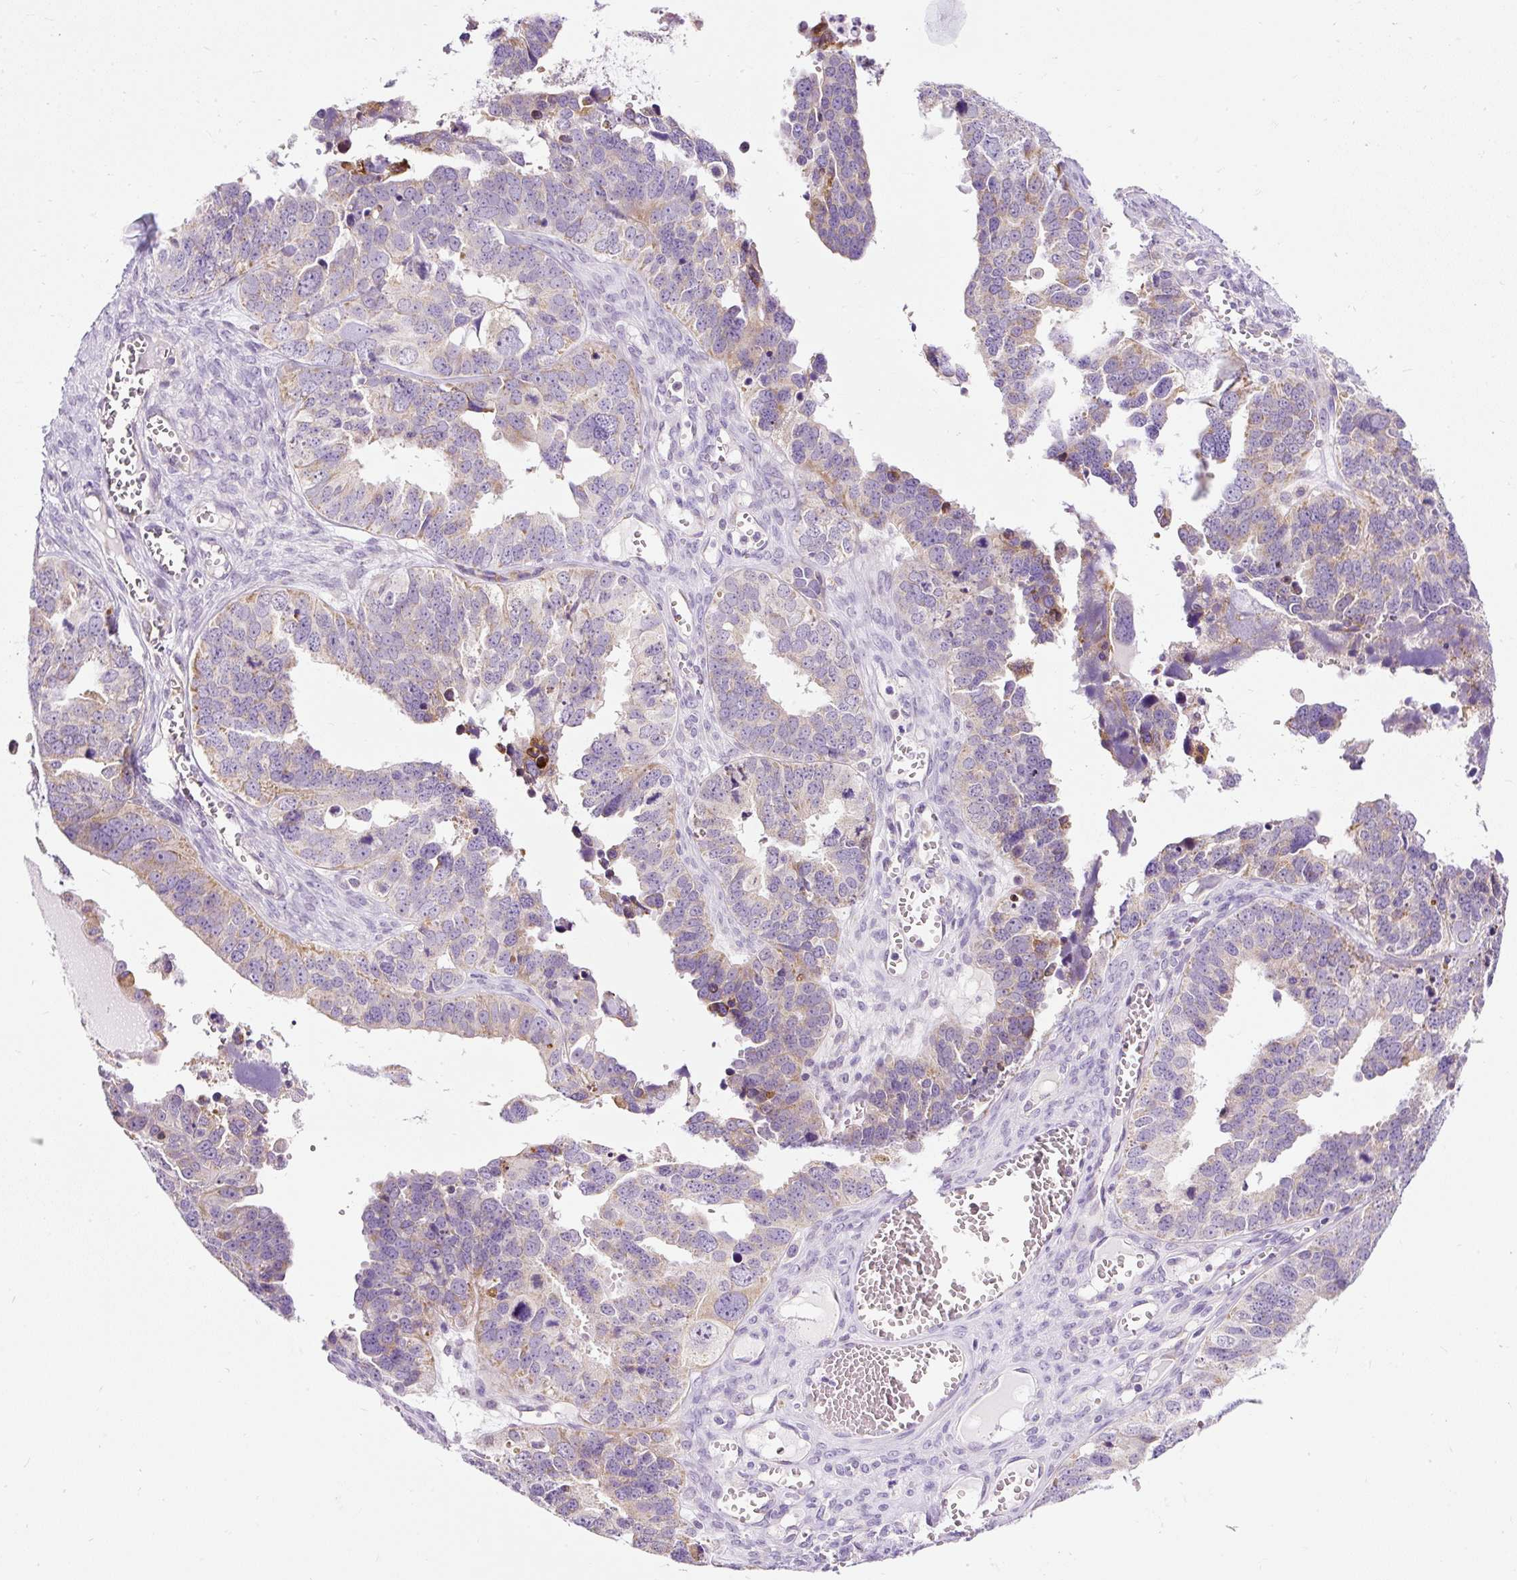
{"staining": {"intensity": "weak", "quantity": "25%-75%", "location": "cytoplasmic/membranous"}, "tissue": "ovarian cancer", "cell_type": "Tumor cells", "image_type": "cancer", "snomed": [{"axis": "morphology", "description": "Cystadenocarcinoma, serous, NOS"}, {"axis": "topography", "description": "Ovary"}], "caption": "Immunohistochemical staining of human ovarian serous cystadenocarcinoma shows low levels of weak cytoplasmic/membranous staining in approximately 25%-75% of tumor cells.", "gene": "FMC1", "patient": {"sex": "female", "age": 76}}